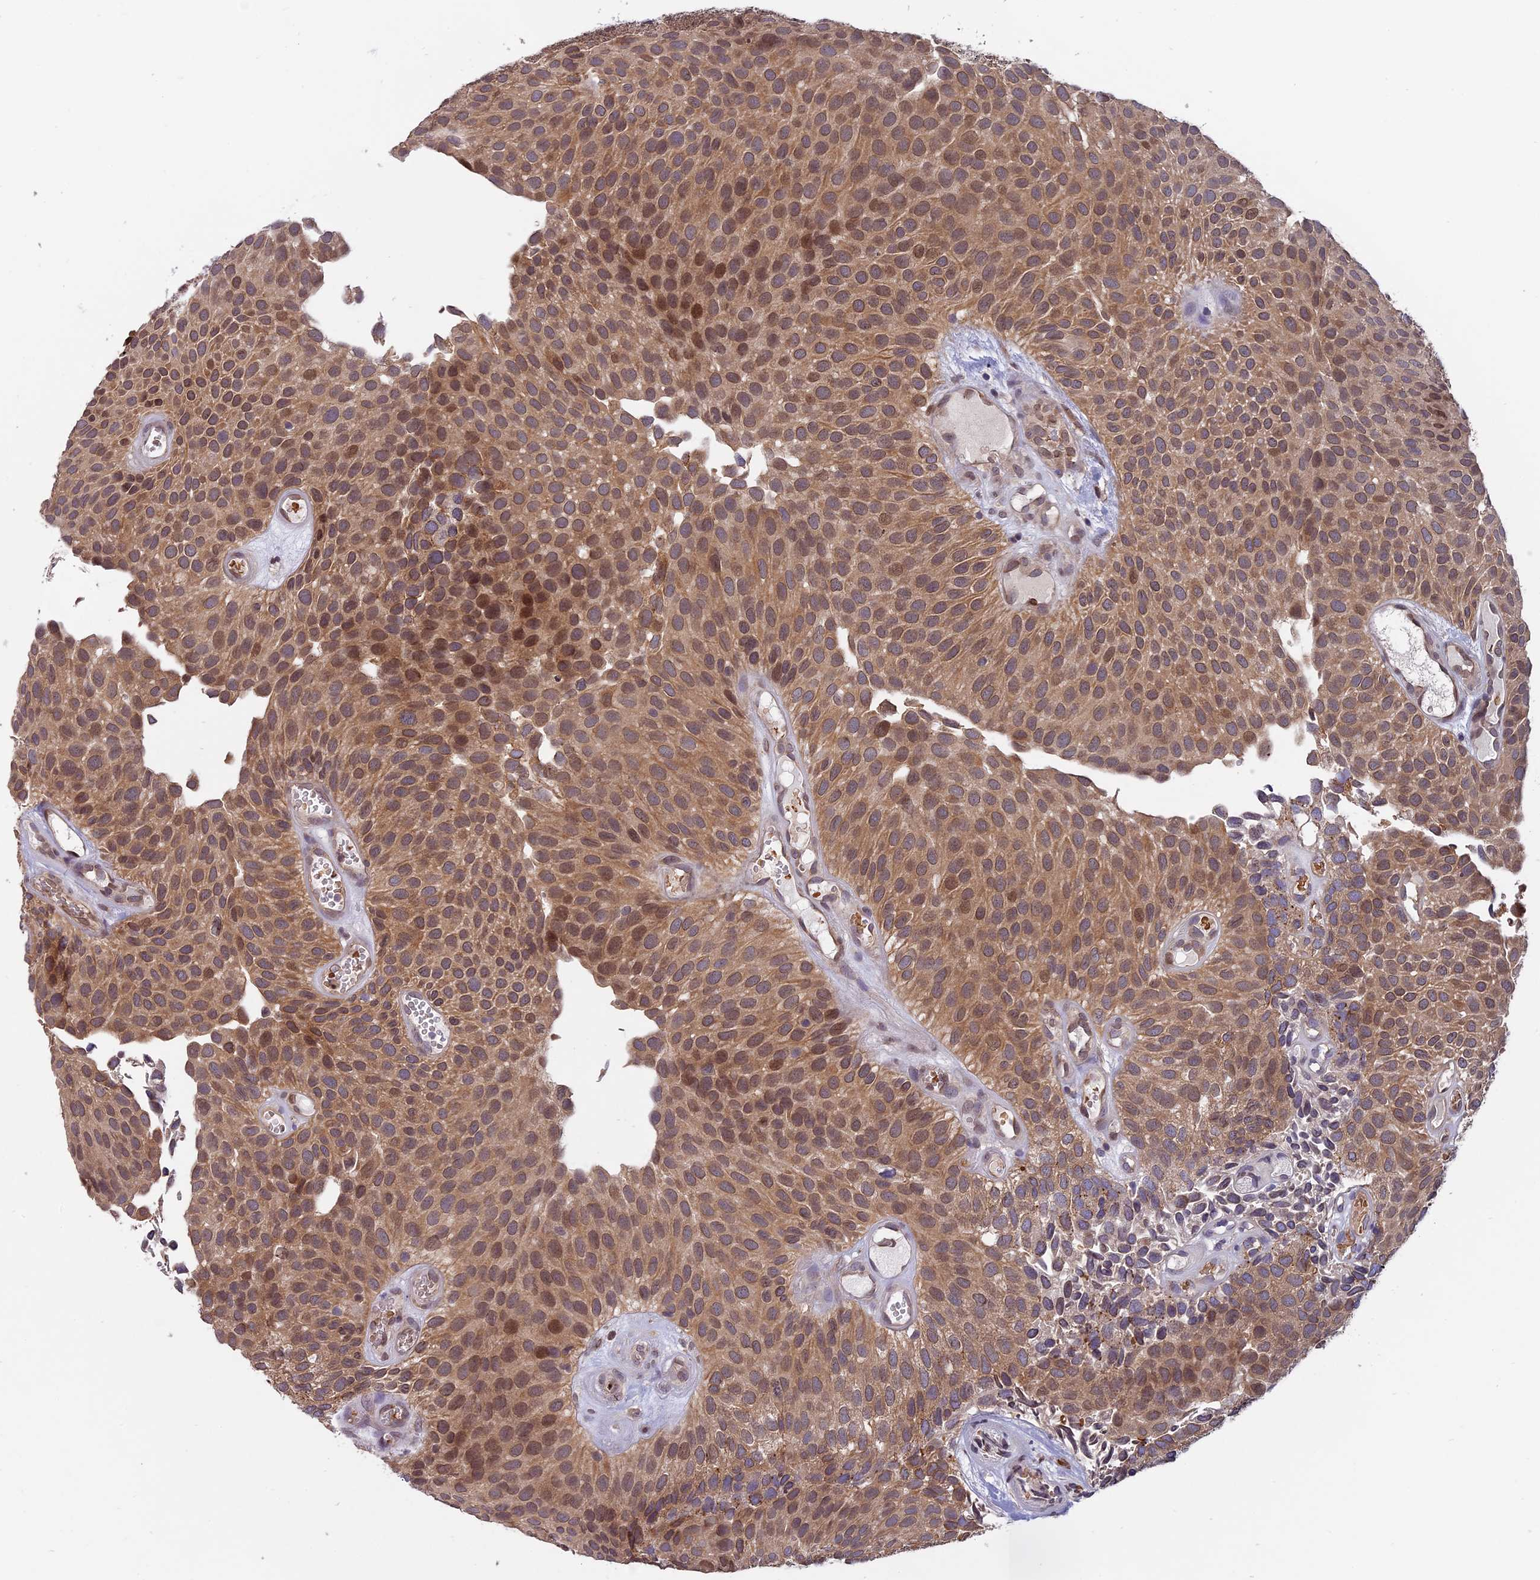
{"staining": {"intensity": "moderate", "quantity": ">75%", "location": "cytoplasmic/membranous,nuclear"}, "tissue": "urothelial cancer", "cell_type": "Tumor cells", "image_type": "cancer", "snomed": [{"axis": "morphology", "description": "Urothelial carcinoma, Low grade"}, {"axis": "topography", "description": "Urinary bladder"}], "caption": "Immunohistochemistry (IHC) of human urothelial cancer demonstrates medium levels of moderate cytoplasmic/membranous and nuclear expression in about >75% of tumor cells.", "gene": "CHMP2A", "patient": {"sex": "male", "age": 89}}